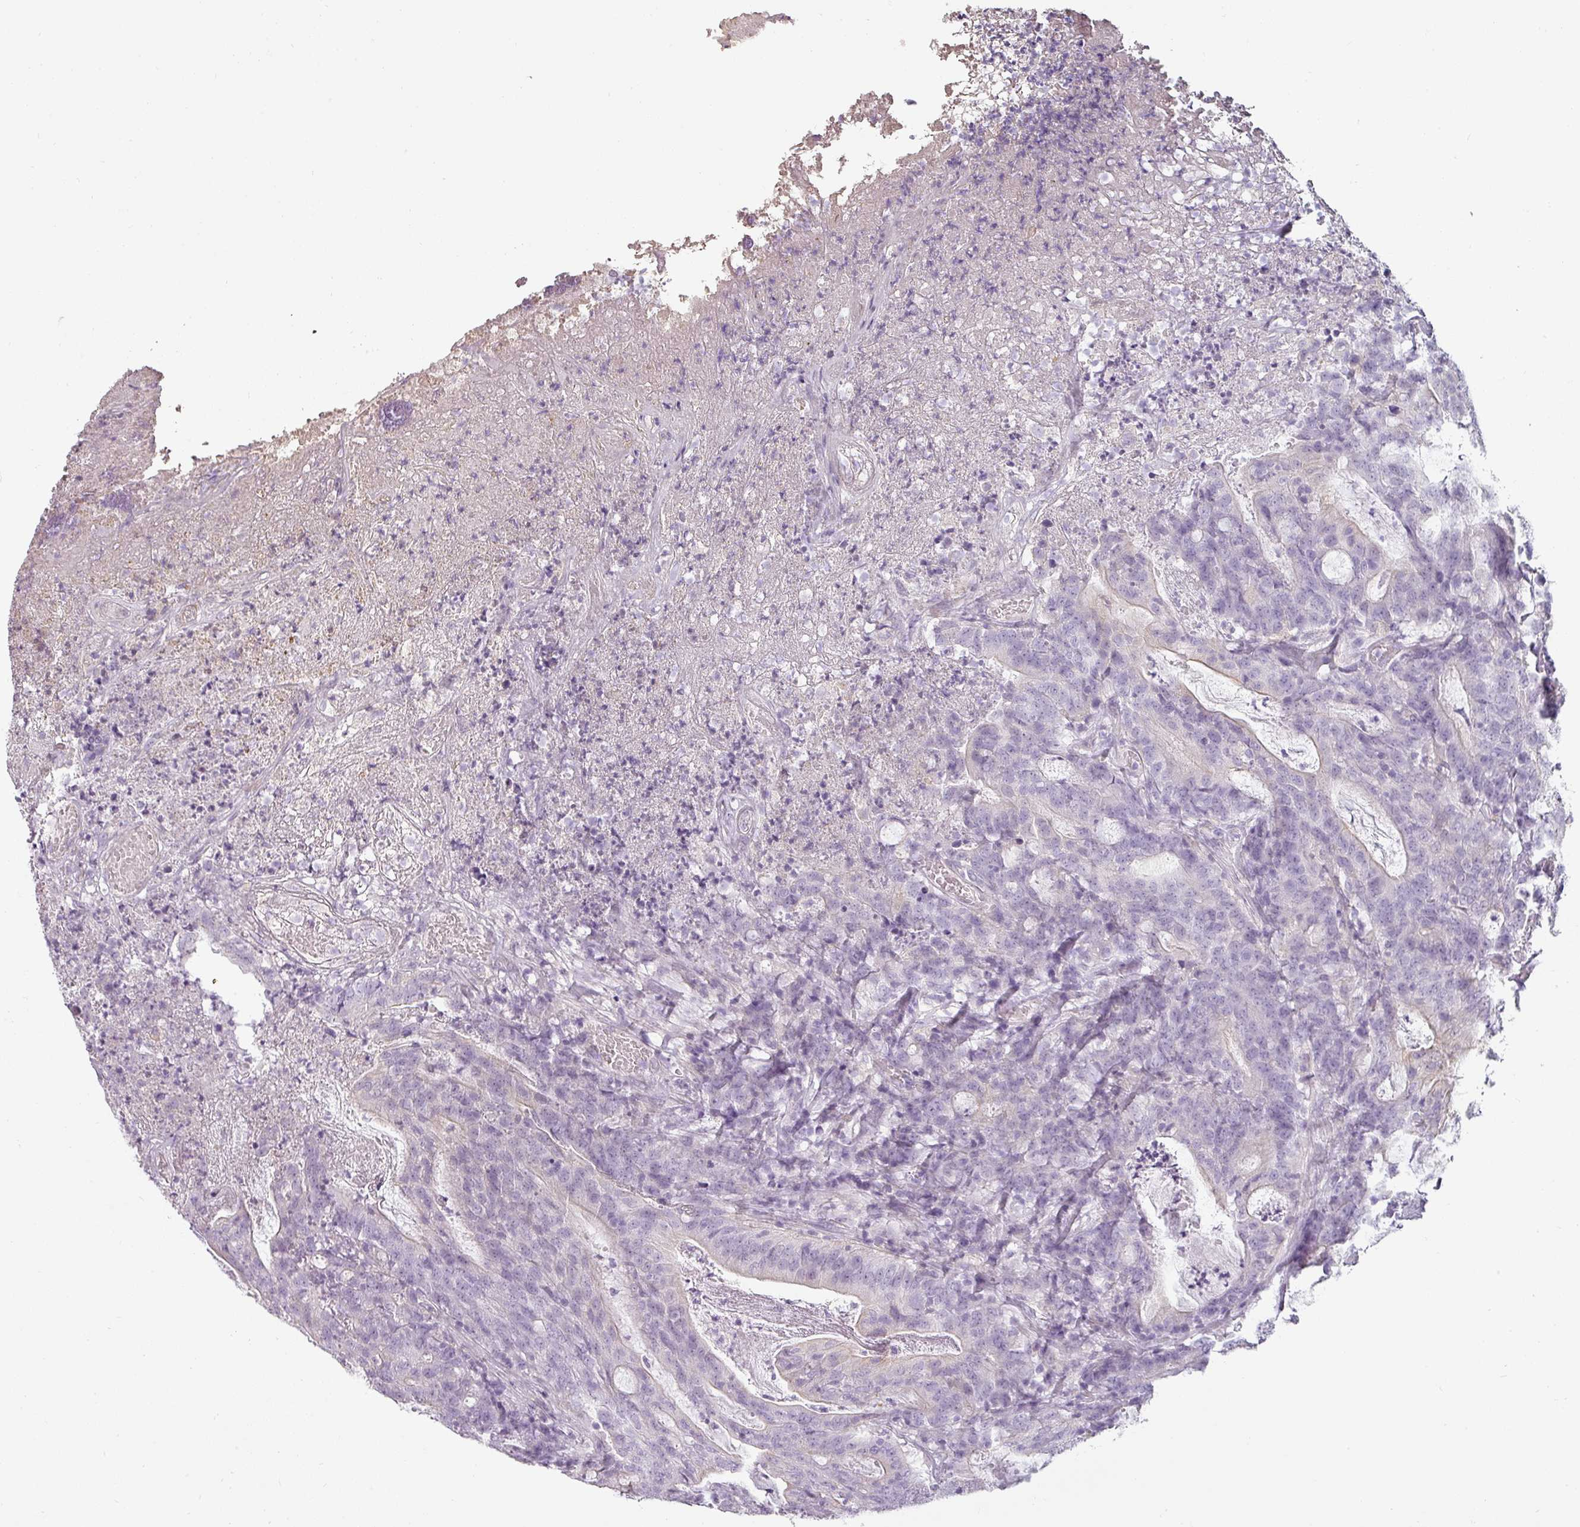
{"staining": {"intensity": "negative", "quantity": "none", "location": "none"}, "tissue": "colorectal cancer", "cell_type": "Tumor cells", "image_type": "cancer", "snomed": [{"axis": "morphology", "description": "Adenocarcinoma, NOS"}, {"axis": "topography", "description": "Colon"}], "caption": "Immunohistochemical staining of human adenocarcinoma (colorectal) reveals no significant positivity in tumor cells.", "gene": "ASB1", "patient": {"sex": "male", "age": 83}}